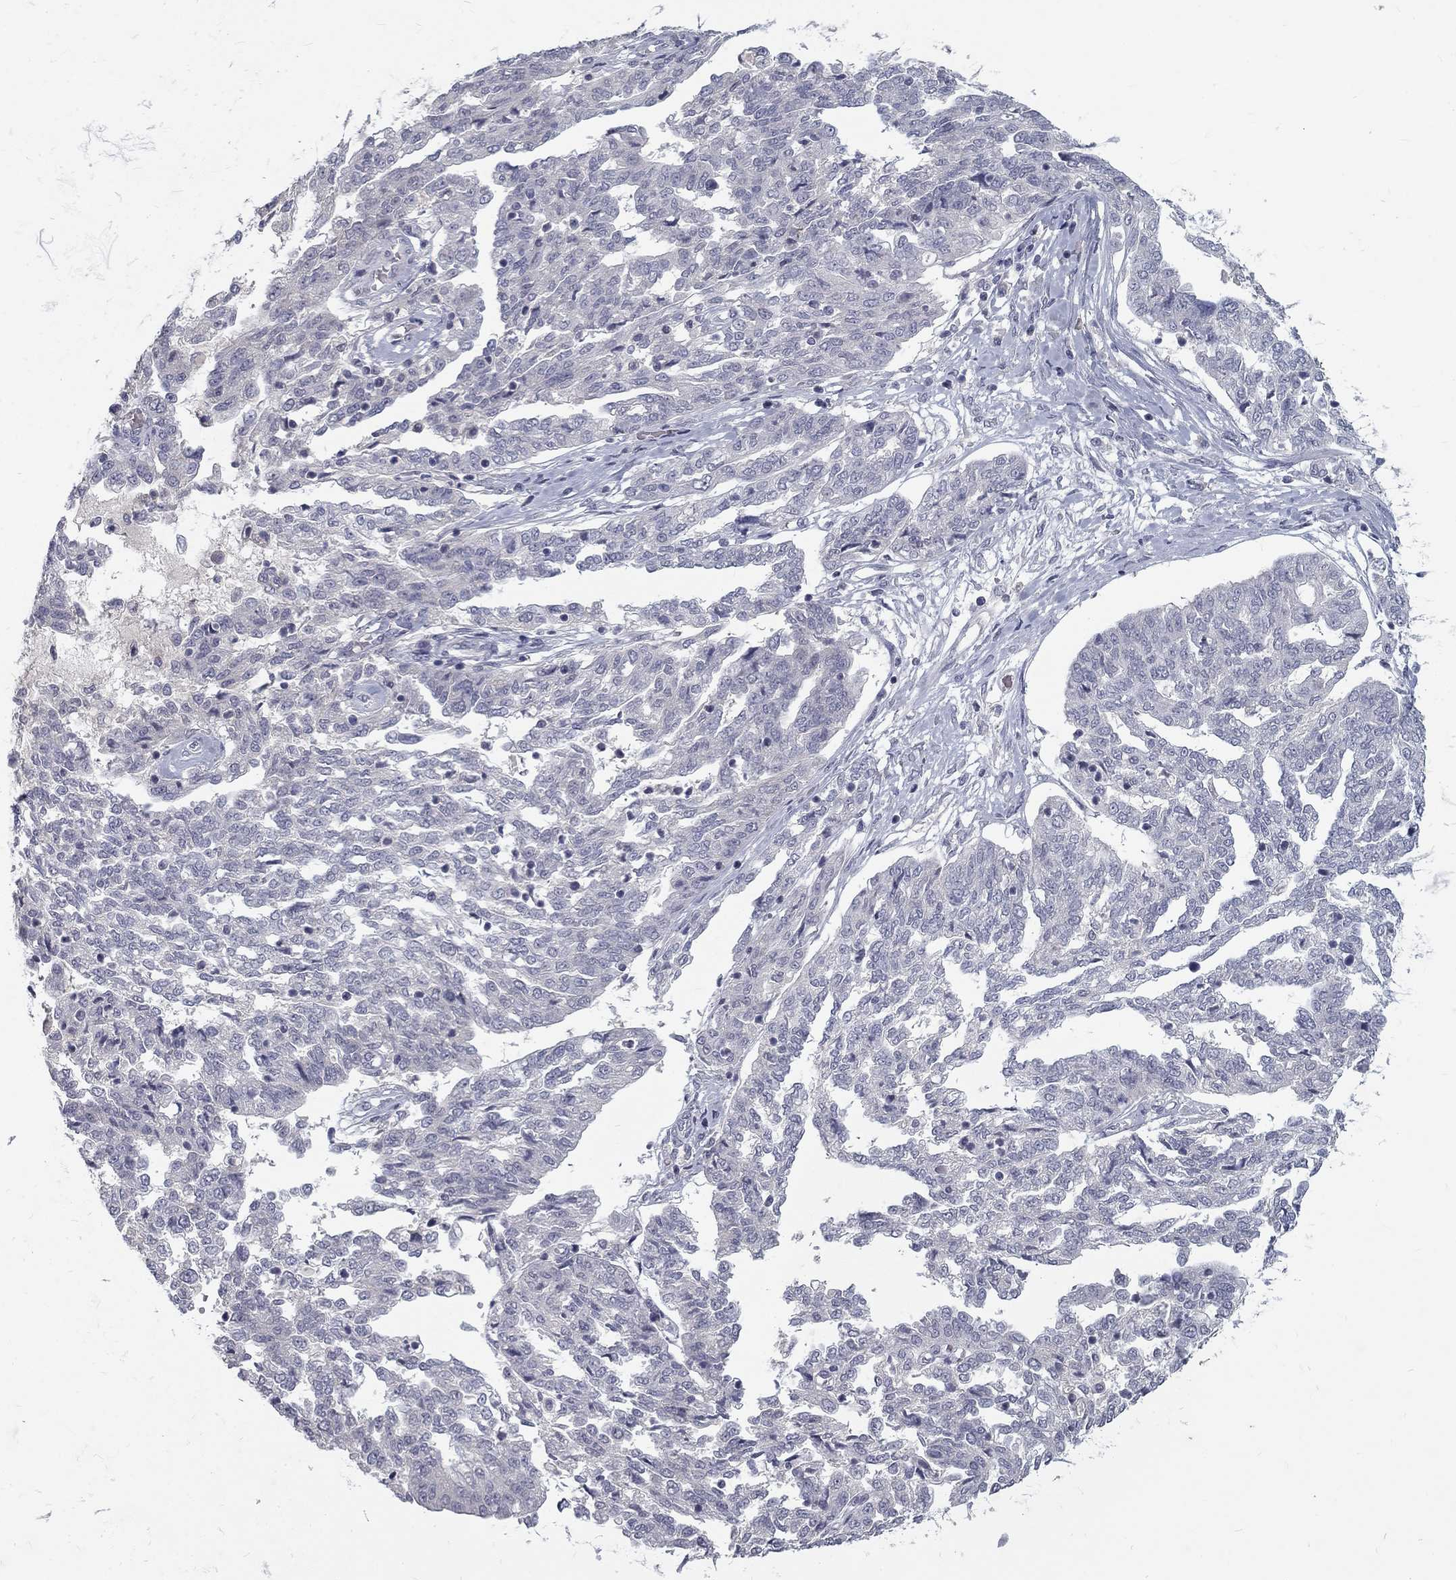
{"staining": {"intensity": "negative", "quantity": "none", "location": "none"}, "tissue": "ovarian cancer", "cell_type": "Tumor cells", "image_type": "cancer", "snomed": [{"axis": "morphology", "description": "Cystadenocarcinoma, serous, NOS"}, {"axis": "topography", "description": "Ovary"}], "caption": "A histopathology image of human ovarian cancer is negative for staining in tumor cells.", "gene": "NOS1", "patient": {"sex": "female", "age": 67}}